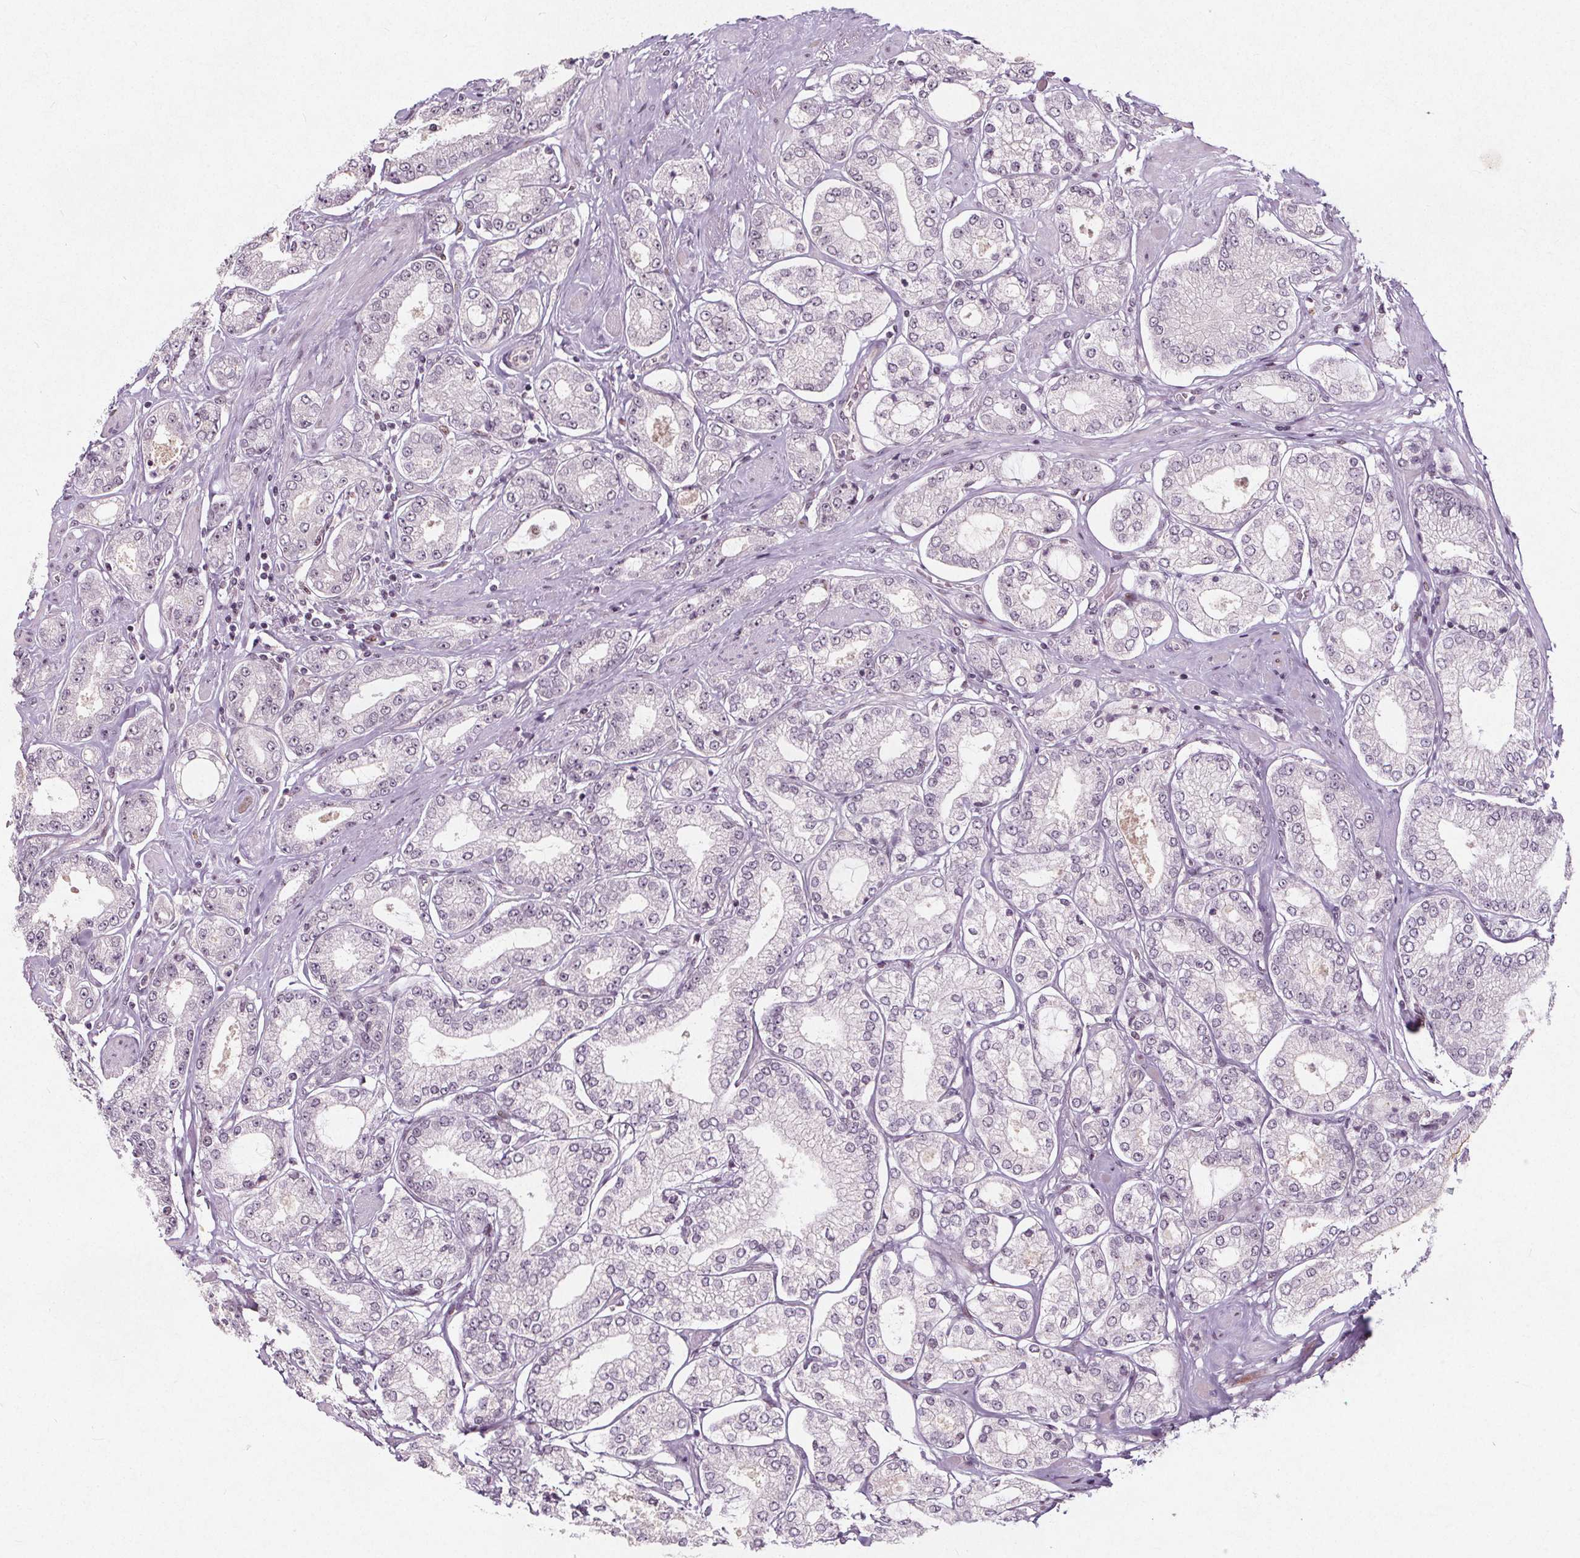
{"staining": {"intensity": "weak", "quantity": "<25%", "location": "nuclear"}, "tissue": "prostate cancer", "cell_type": "Tumor cells", "image_type": "cancer", "snomed": [{"axis": "morphology", "description": "Adenocarcinoma, High grade"}, {"axis": "topography", "description": "Prostate"}], "caption": "The histopathology image reveals no significant expression in tumor cells of high-grade adenocarcinoma (prostate).", "gene": "TAF6L", "patient": {"sex": "male", "age": 68}}